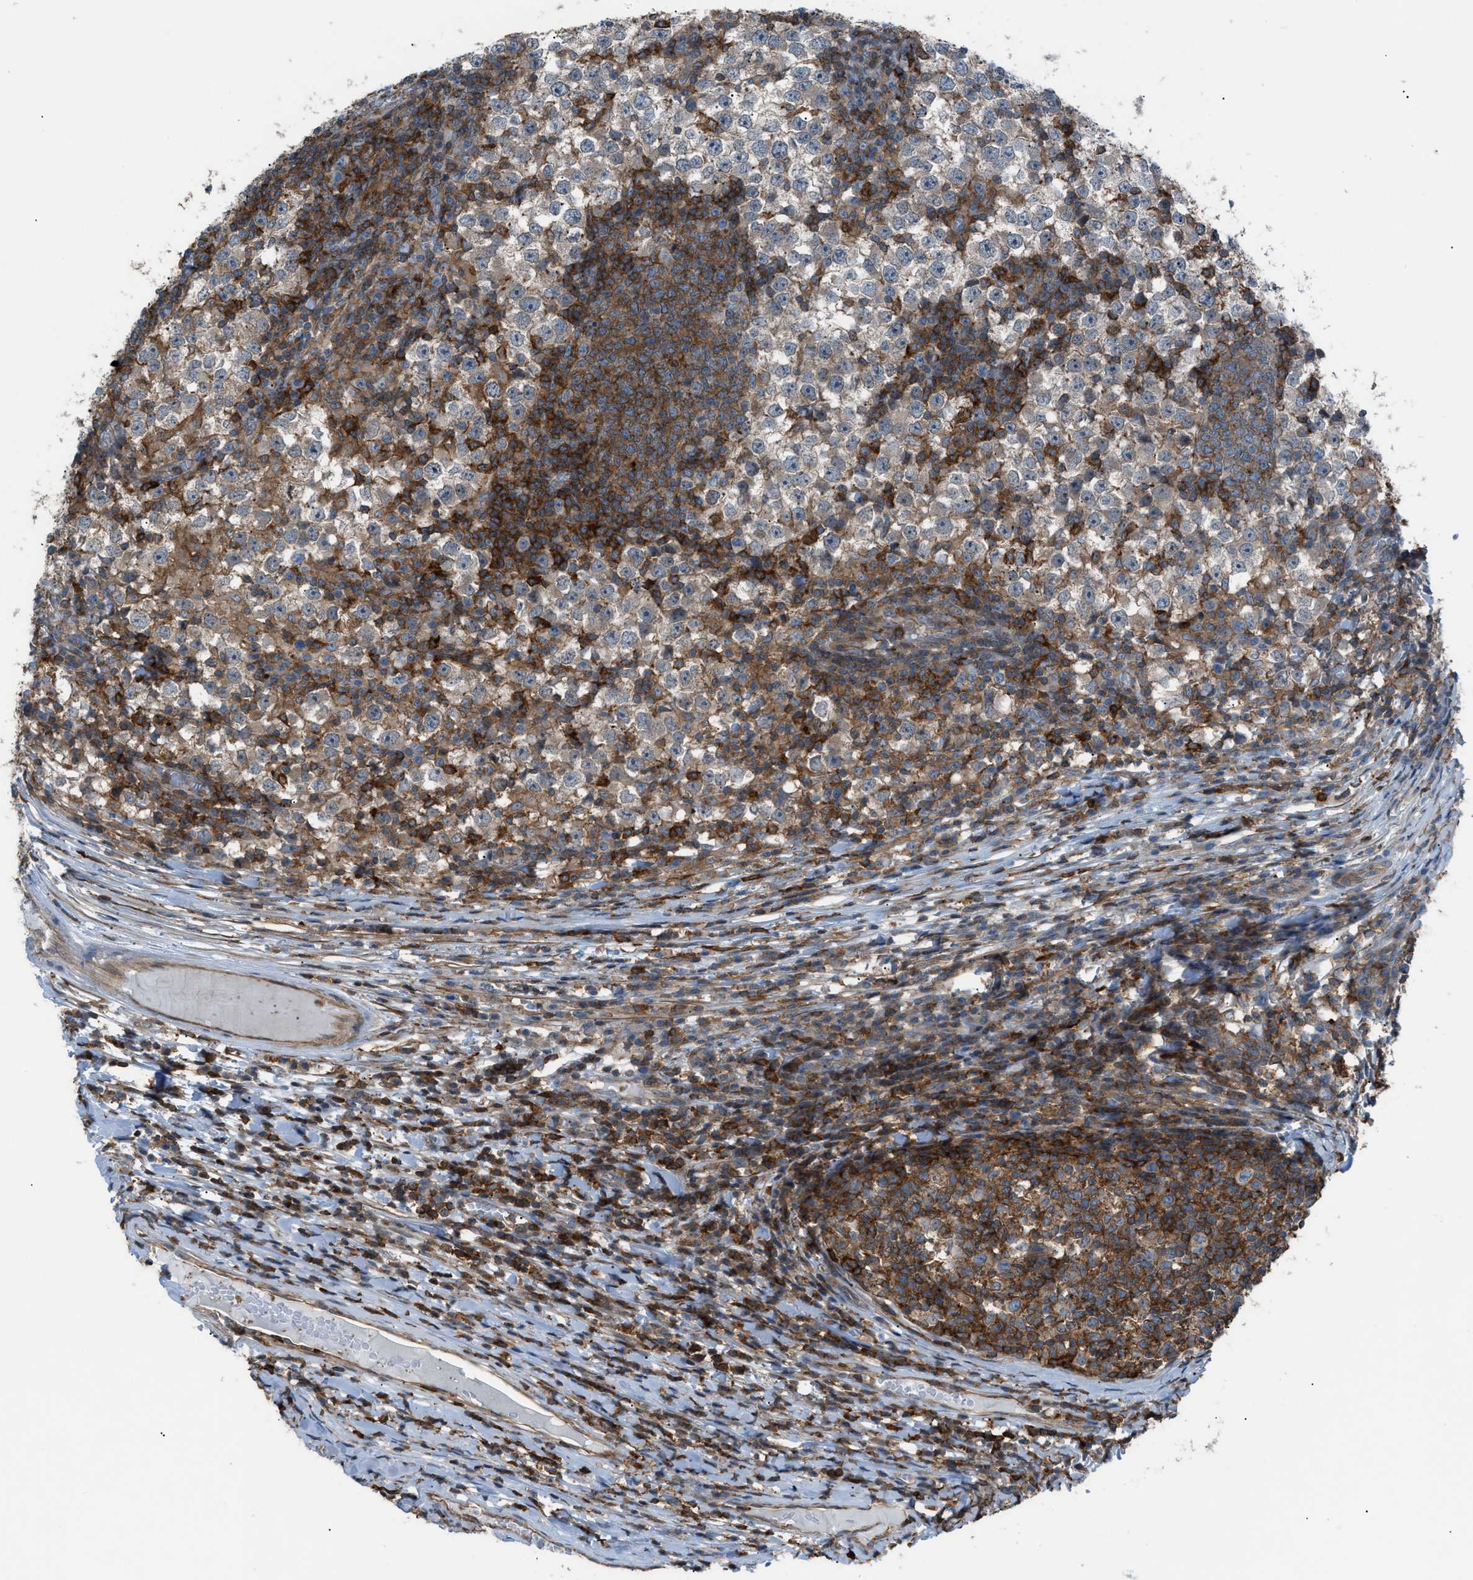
{"staining": {"intensity": "weak", "quantity": "<25%", "location": "cytoplasmic/membranous"}, "tissue": "testis cancer", "cell_type": "Tumor cells", "image_type": "cancer", "snomed": [{"axis": "morphology", "description": "Seminoma, NOS"}, {"axis": "topography", "description": "Testis"}], "caption": "Tumor cells show no significant positivity in testis cancer (seminoma). The staining is performed using DAB brown chromogen with nuclei counter-stained in using hematoxylin.", "gene": "DYRK1A", "patient": {"sex": "male", "age": 65}}